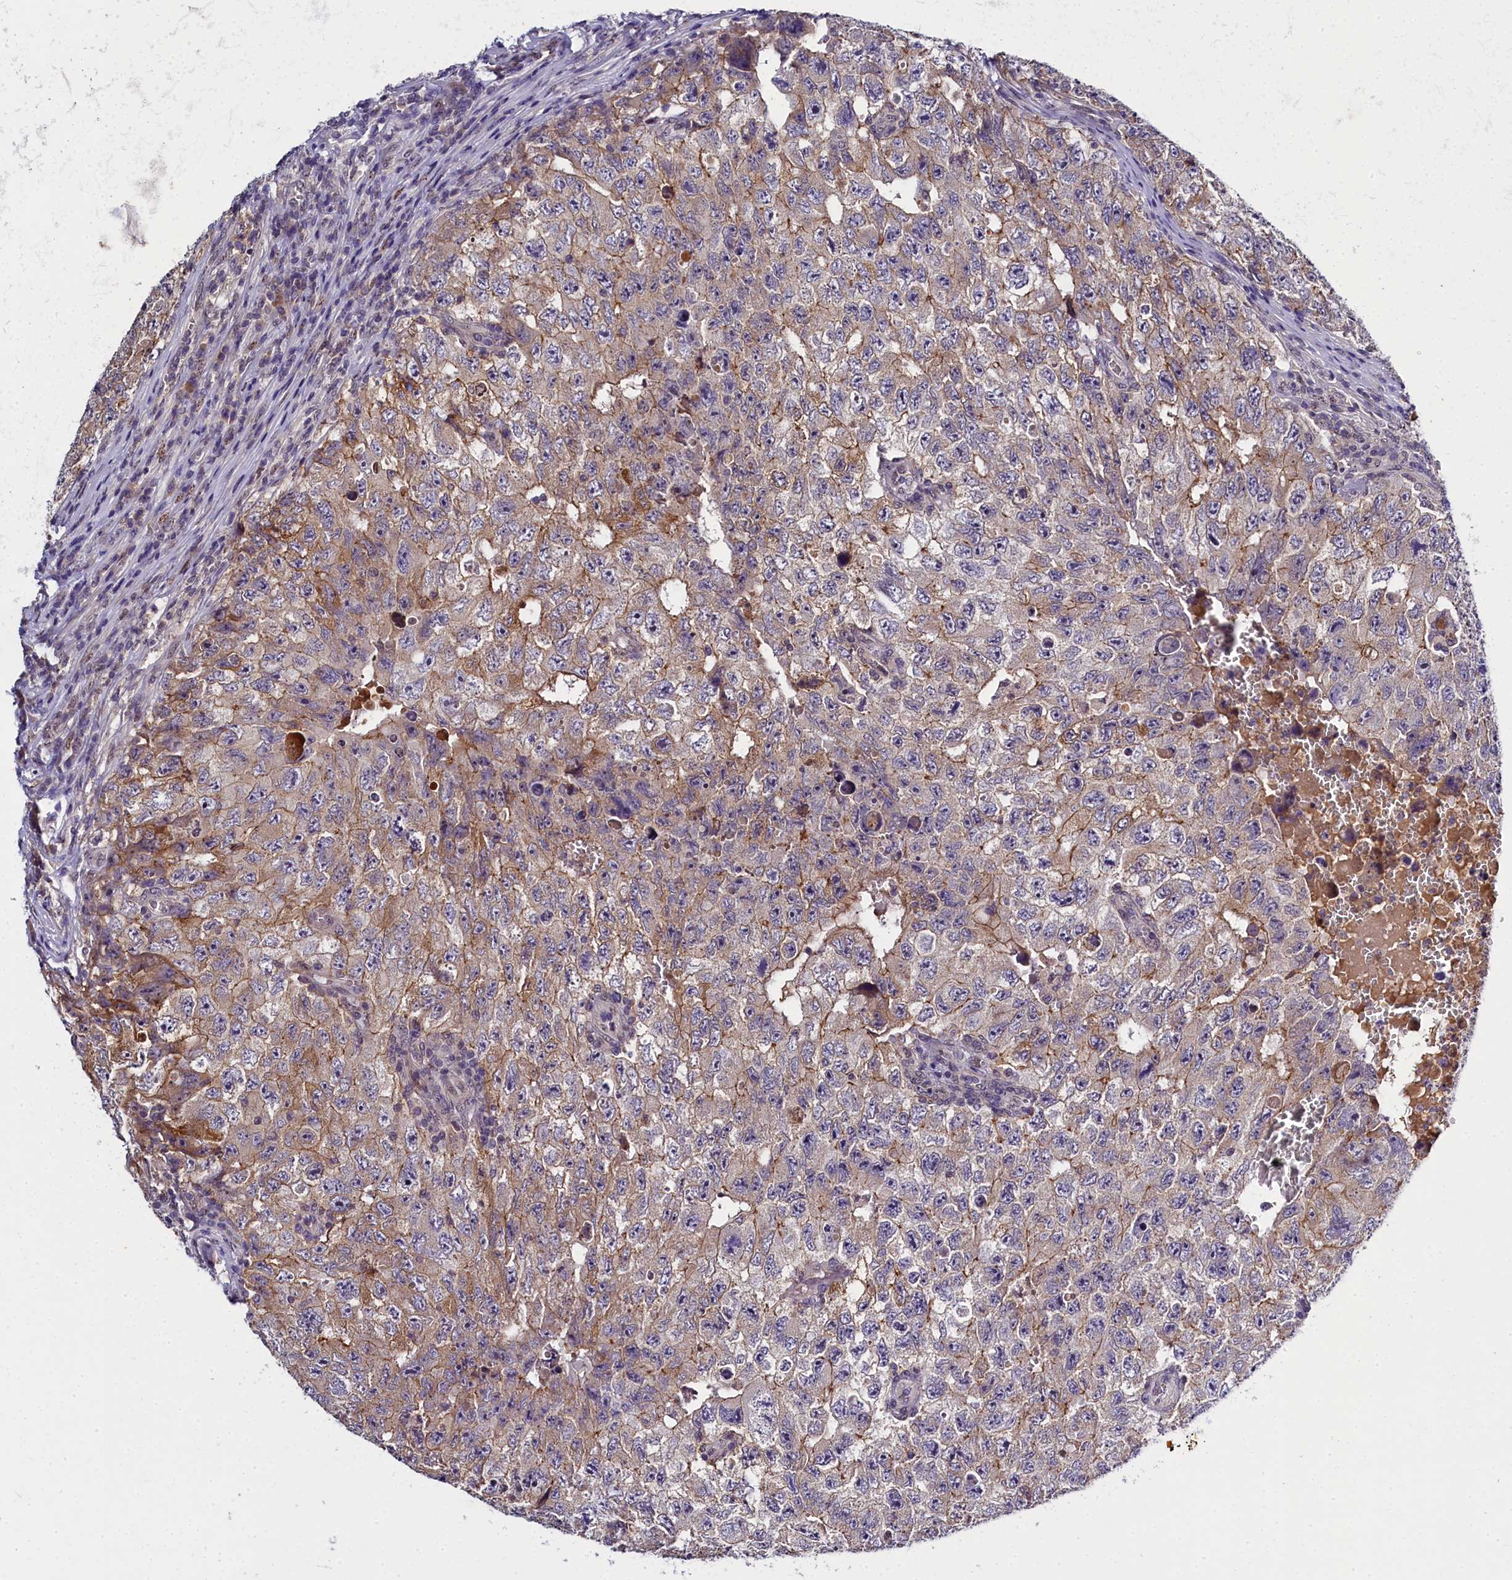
{"staining": {"intensity": "weak", "quantity": "25%-75%", "location": "cytoplasmic/membranous"}, "tissue": "testis cancer", "cell_type": "Tumor cells", "image_type": "cancer", "snomed": [{"axis": "morphology", "description": "Carcinoma, Embryonal, NOS"}, {"axis": "topography", "description": "Testis"}], "caption": "Tumor cells exhibit low levels of weak cytoplasmic/membranous staining in approximately 25%-75% of cells in testis embryonal carcinoma. (DAB = brown stain, brightfield microscopy at high magnification).", "gene": "ENKD1", "patient": {"sex": "male", "age": 17}}